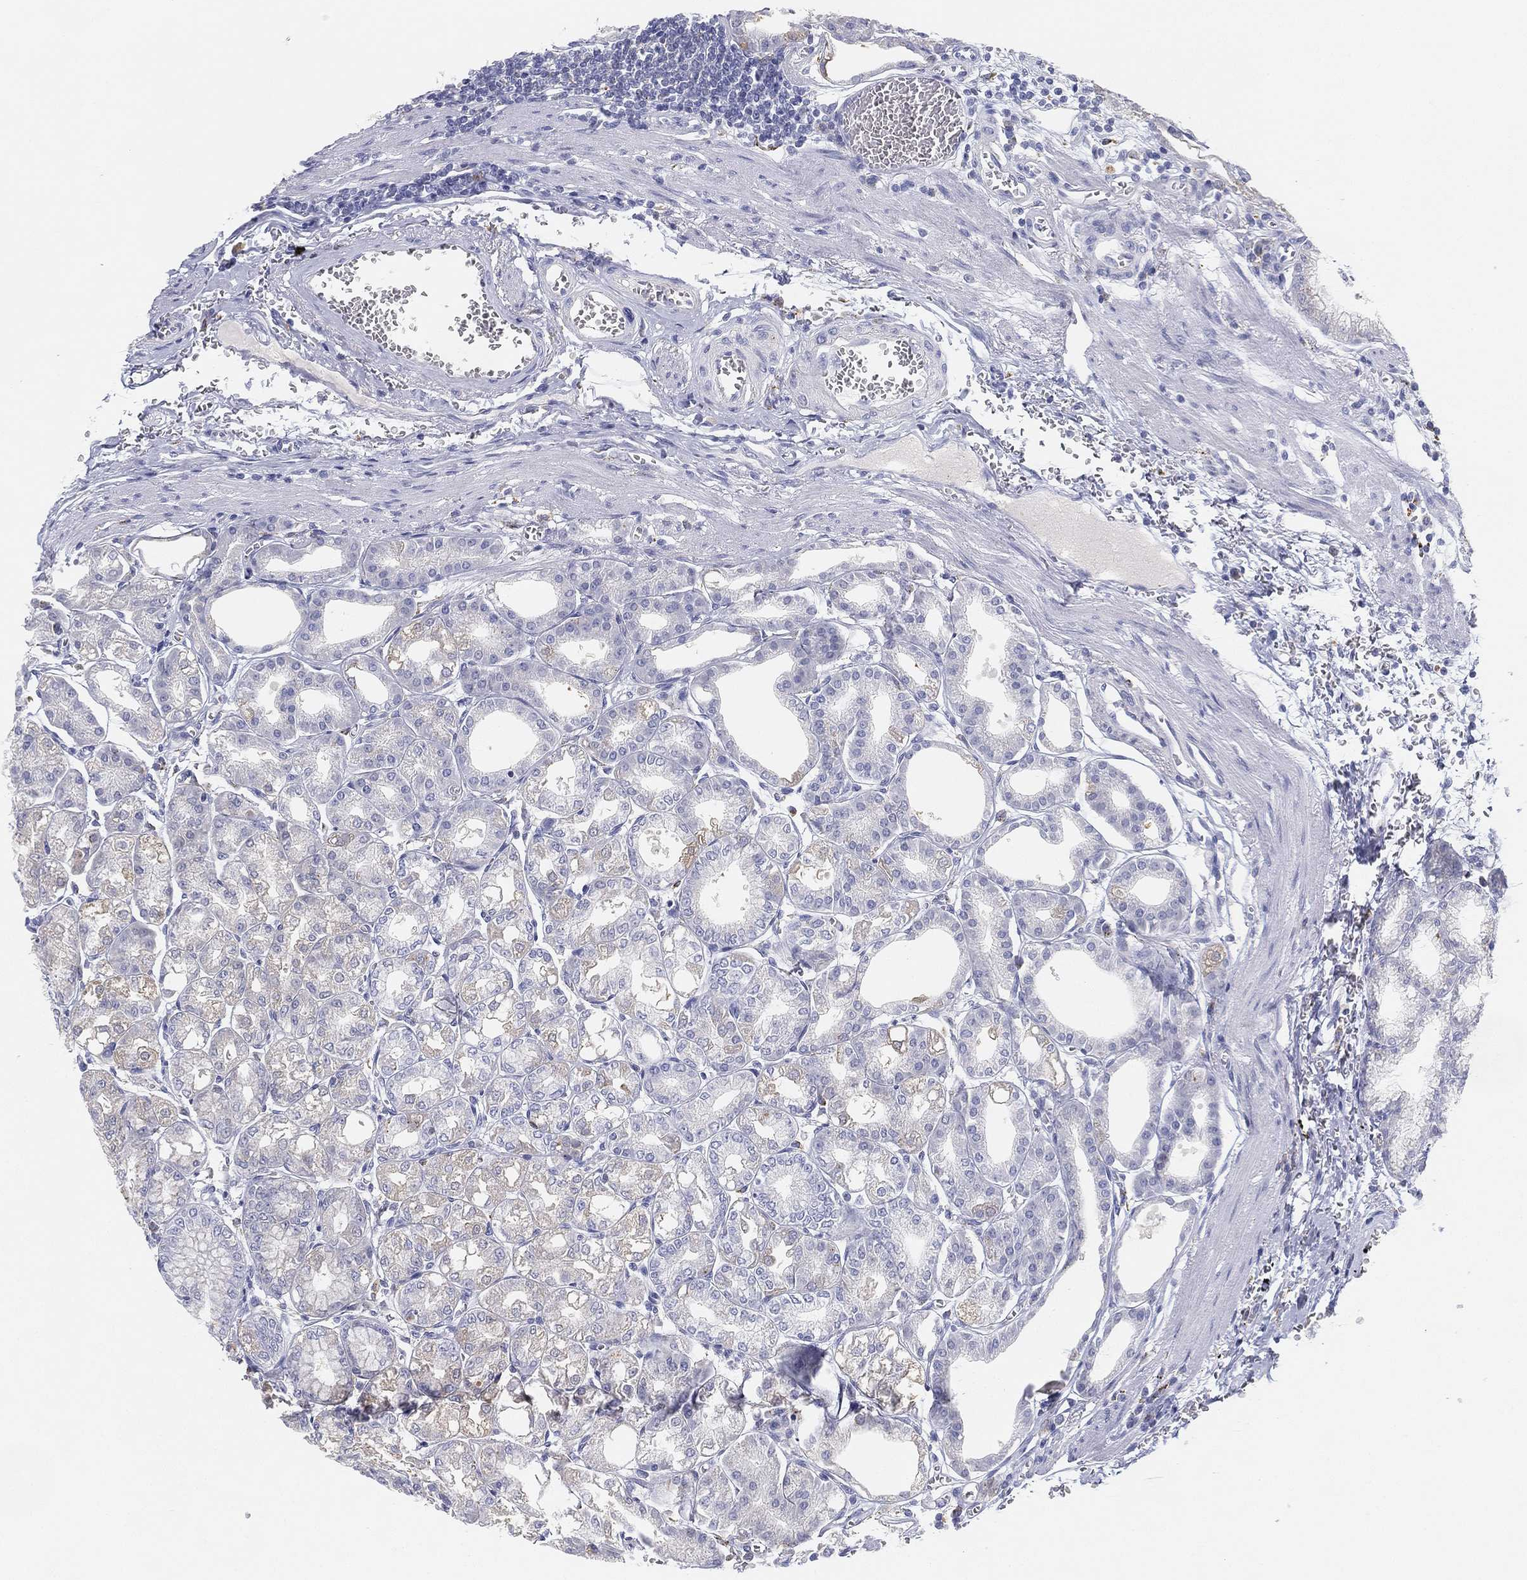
{"staining": {"intensity": "weak", "quantity": "<25%", "location": "cytoplasmic/membranous"}, "tissue": "stomach", "cell_type": "Glandular cells", "image_type": "normal", "snomed": [{"axis": "morphology", "description": "Normal tissue, NOS"}, {"axis": "topography", "description": "Stomach, lower"}], "caption": "This is an immunohistochemistry micrograph of unremarkable stomach. There is no positivity in glandular cells.", "gene": "NPC2", "patient": {"sex": "male", "age": 71}}